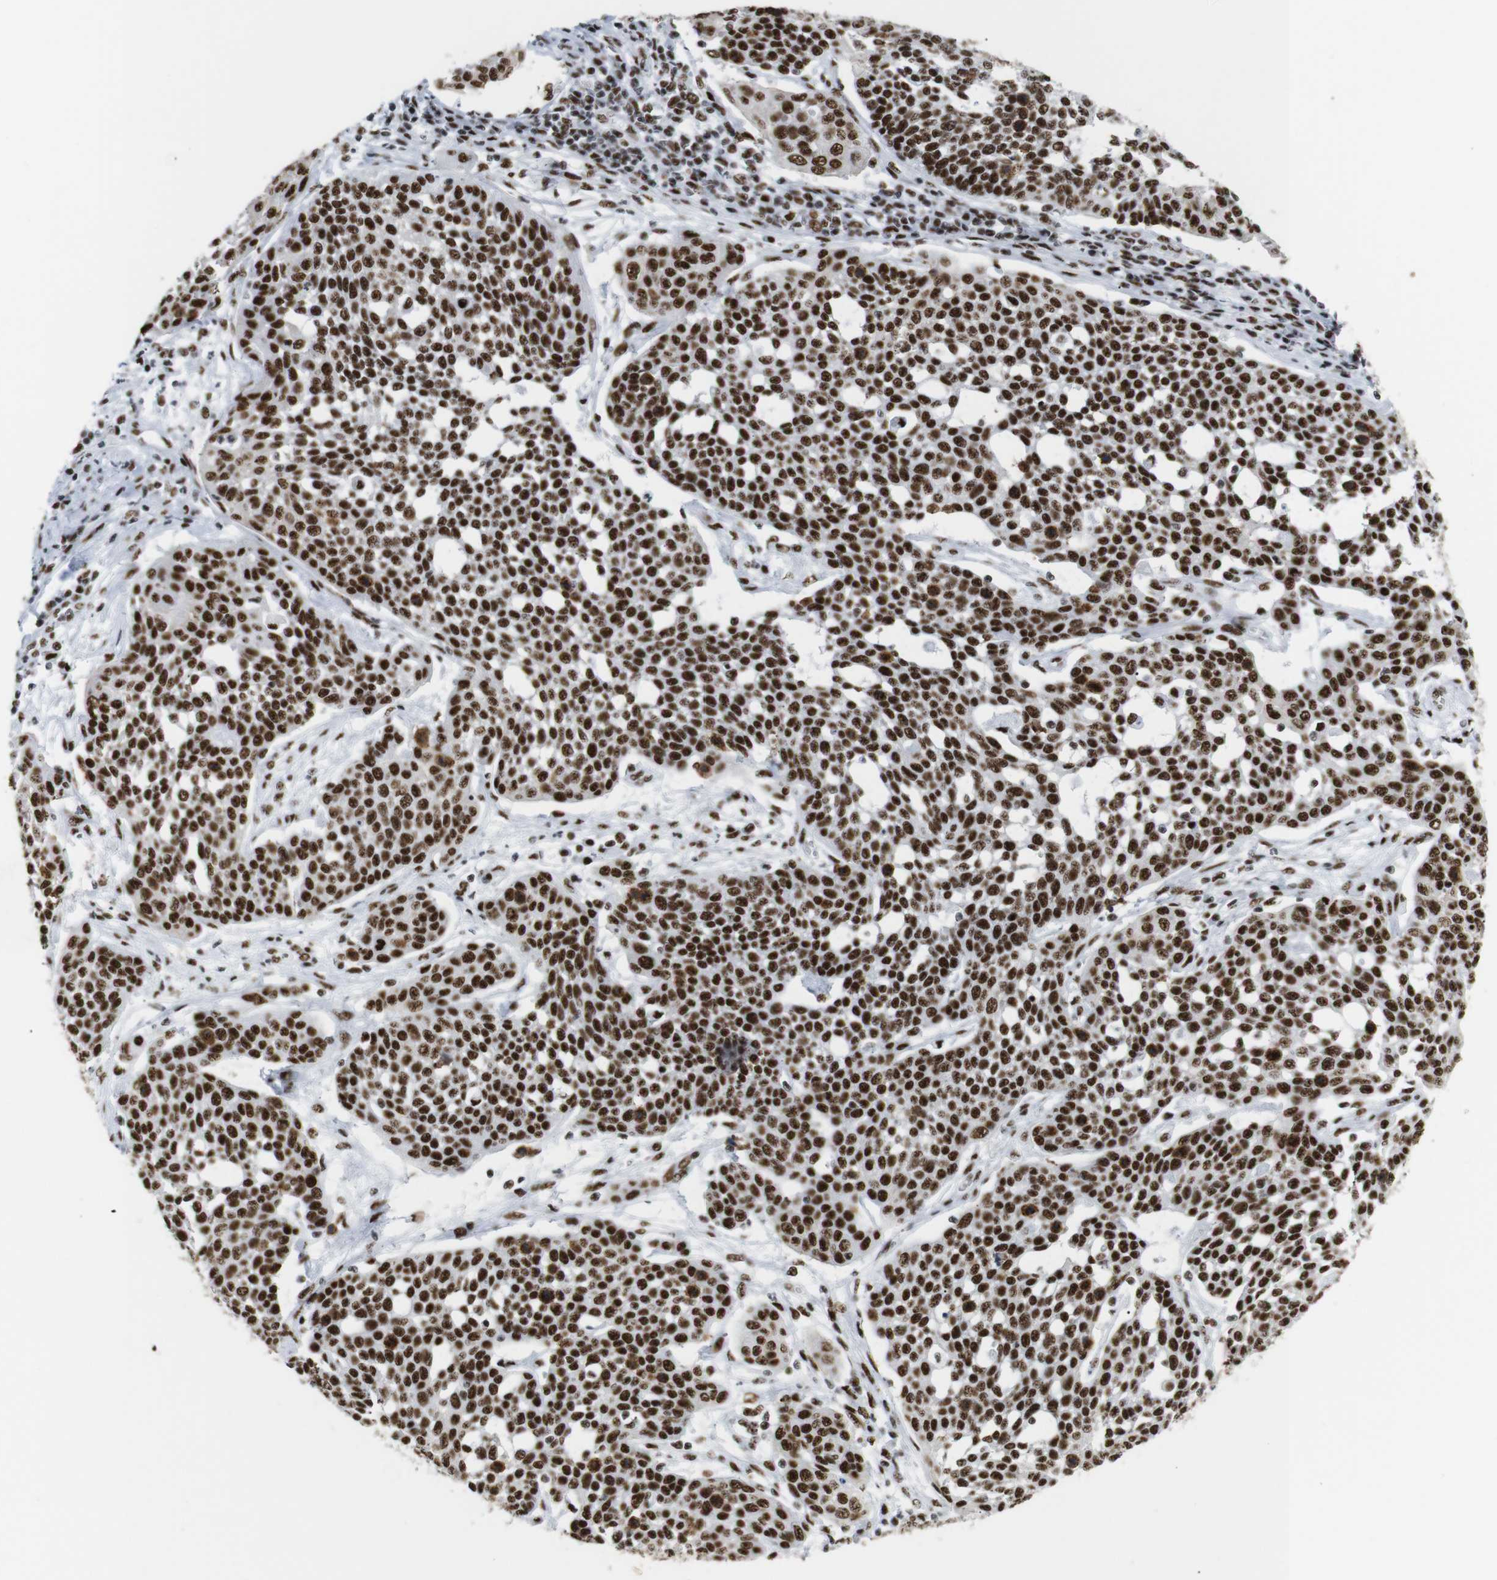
{"staining": {"intensity": "strong", "quantity": ">75%", "location": "nuclear"}, "tissue": "cervical cancer", "cell_type": "Tumor cells", "image_type": "cancer", "snomed": [{"axis": "morphology", "description": "Squamous cell carcinoma, NOS"}, {"axis": "topography", "description": "Cervix"}], "caption": "High-power microscopy captured an IHC photomicrograph of cervical squamous cell carcinoma, revealing strong nuclear staining in approximately >75% of tumor cells. (IHC, brightfield microscopy, high magnification).", "gene": "TRA2B", "patient": {"sex": "female", "age": 34}}